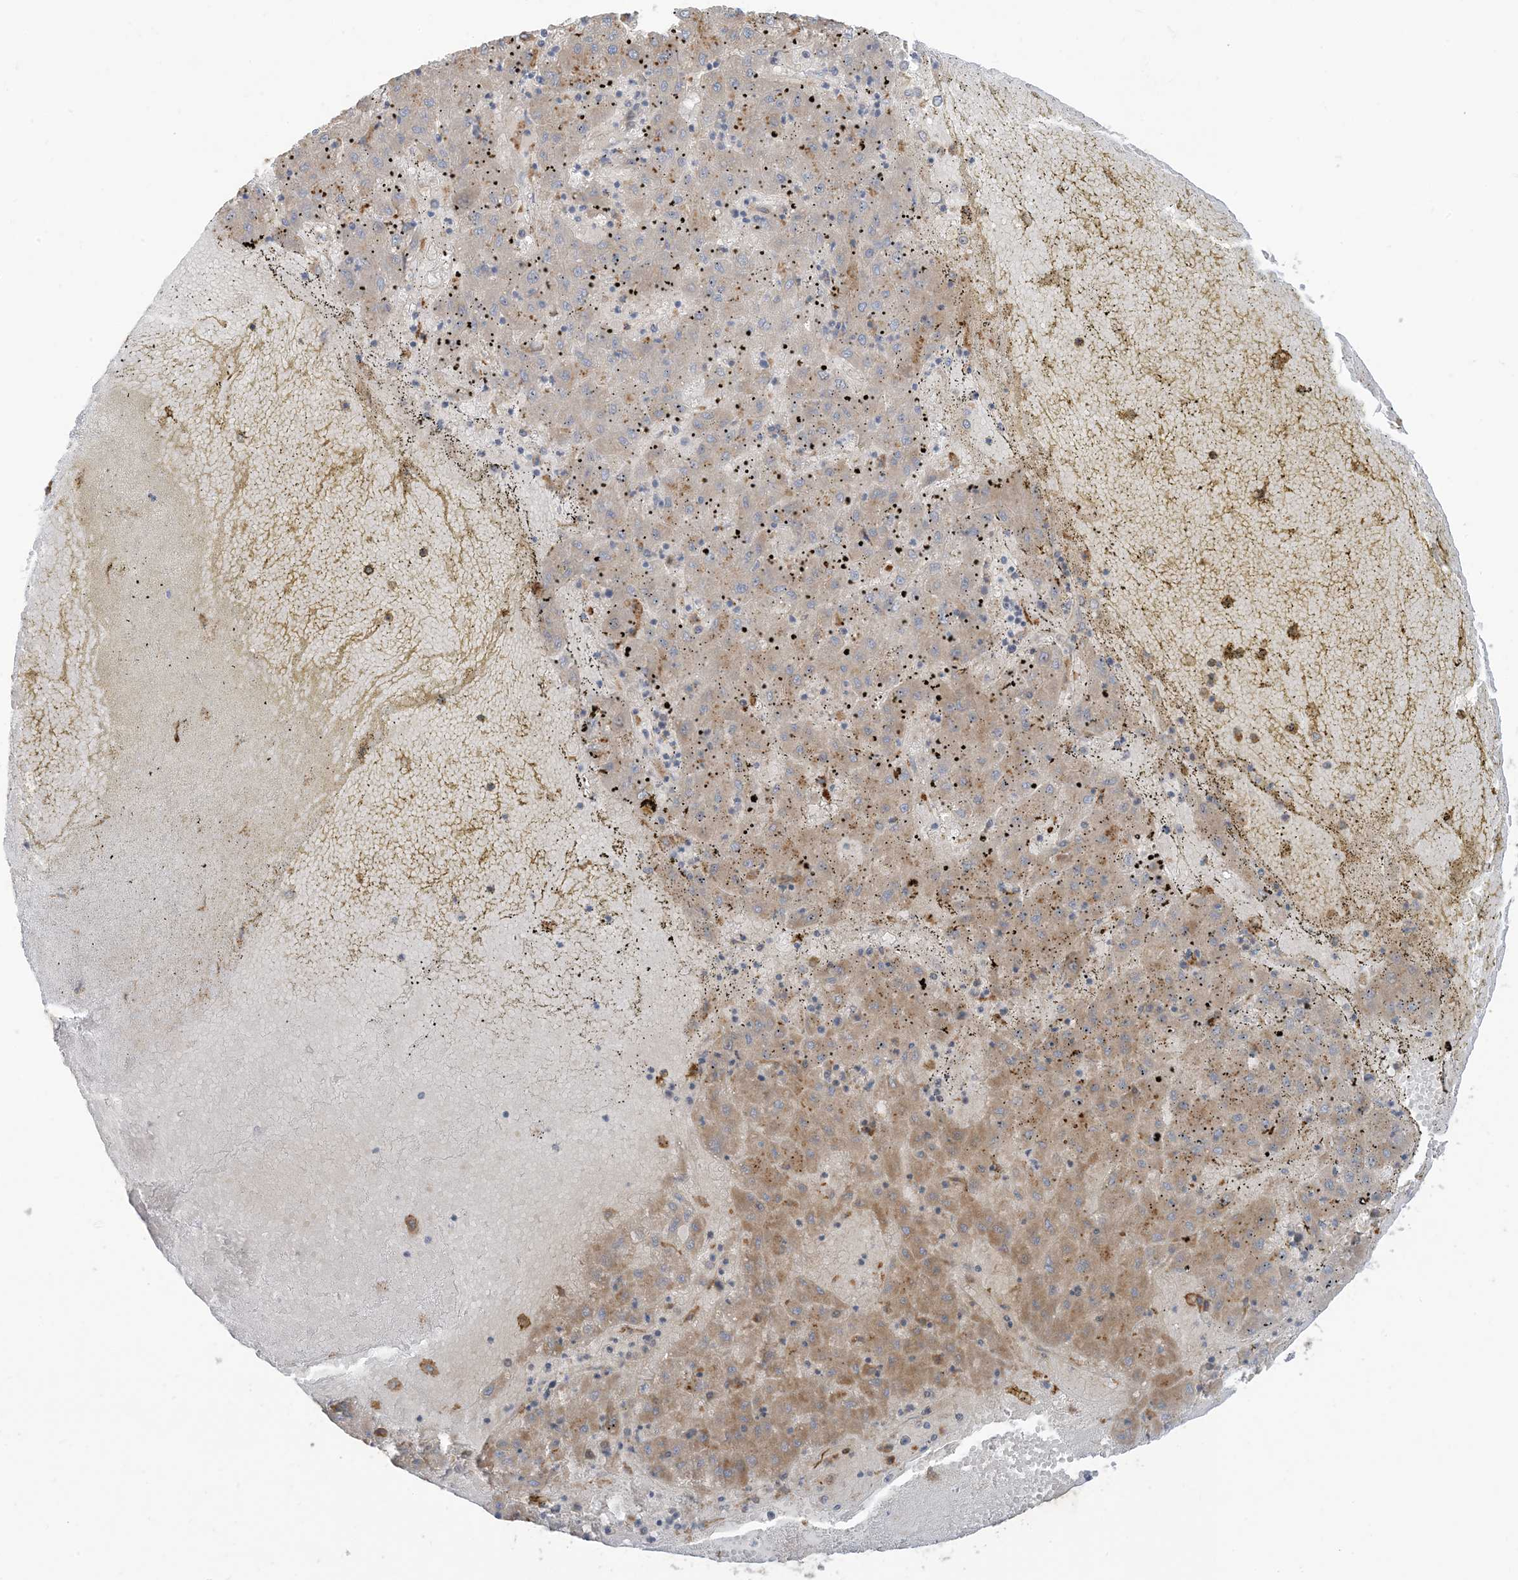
{"staining": {"intensity": "moderate", "quantity": "25%-75%", "location": "cytoplasmic/membranous"}, "tissue": "liver cancer", "cell_type": "Tumor cells", "image_type": "cancer", "snomed": [{"axis": "morphology", "description": "Carcinoma, Hepatocellular, NOS"}, {"axis": "topography", "description": "Liver"}], "caption": "The immunohistochemical stain labels moderate cytoplasmic/membranous positivity in tumor cells of hepatocellular carcinoma (liver) tissue.", "gene": "PEAR1", "patient": {"sex": "male", "age": 72}}